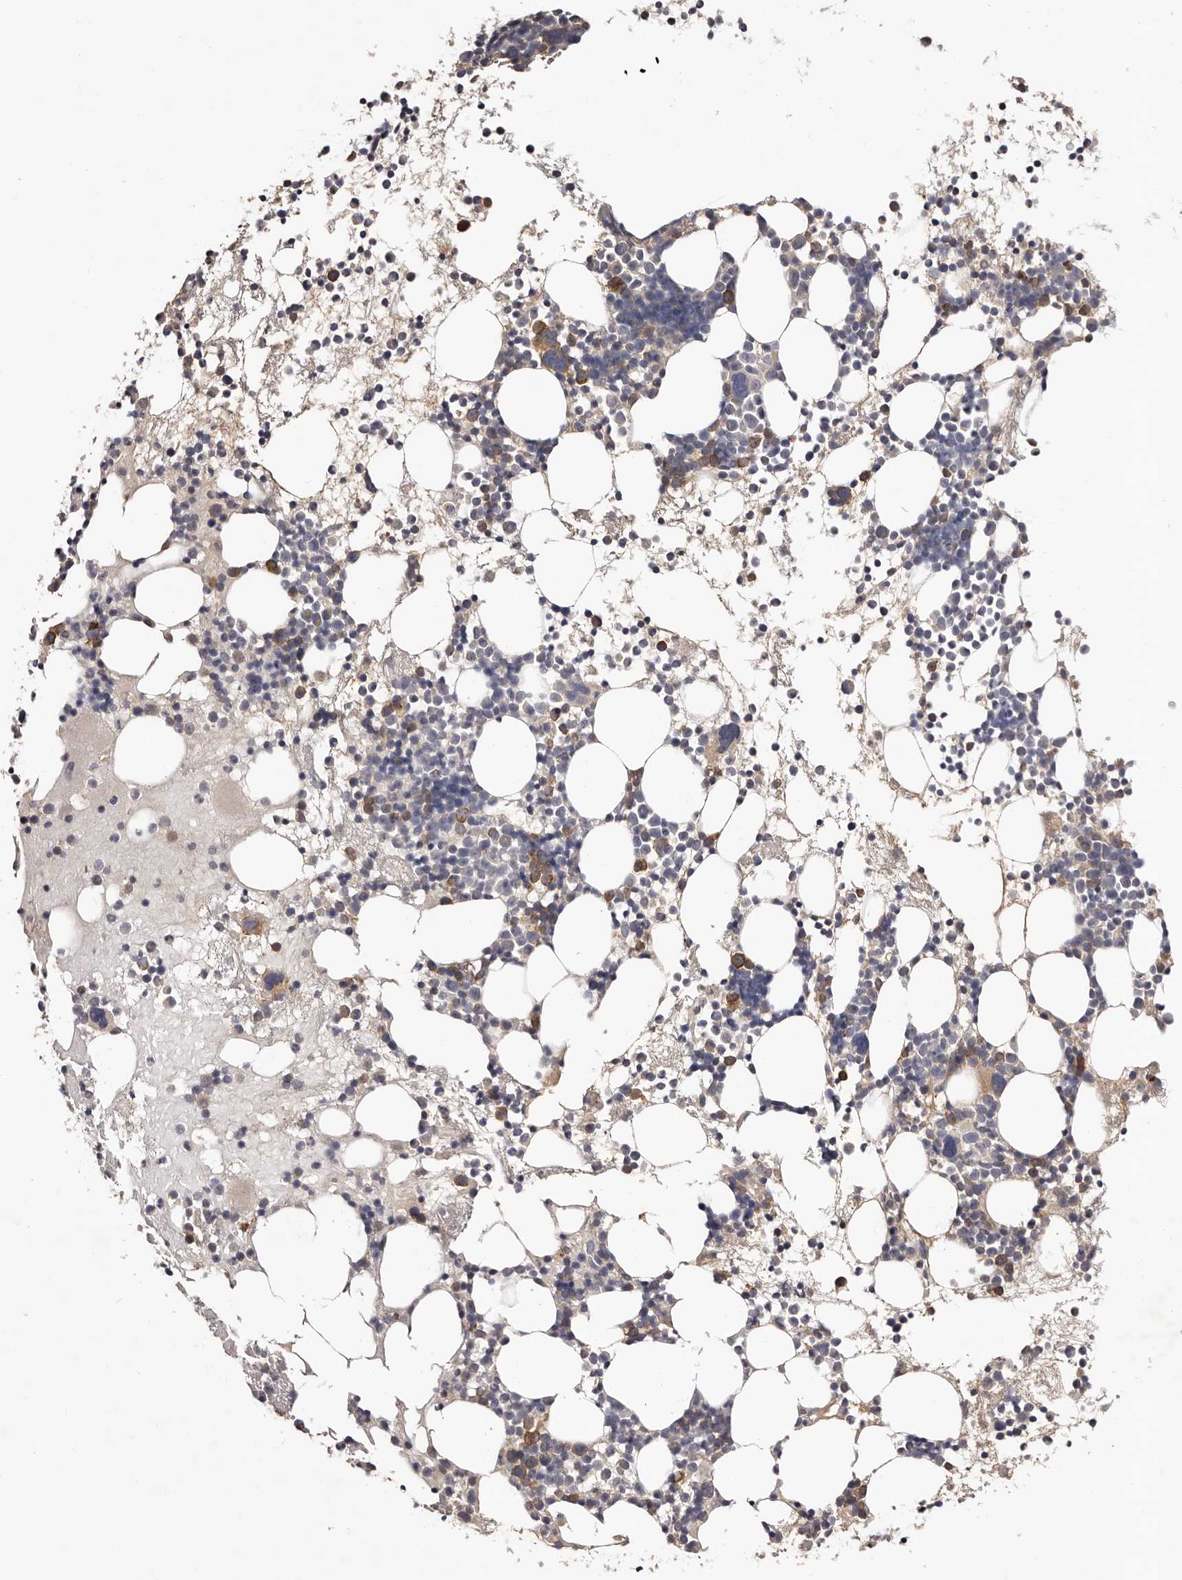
{"staining": {"intensity": "strong", "quantity": "<25%", "location": "cytoplasmic/membranous"}, "tissue": "bone marrow", "cell_type": "Hematopoietic cells", "image_type": "normal", "snomed": [{"axis": "morphology", "description": "Normal tissue, NOS"}, {"axis": "topography", "description": "Bone marrow"}], "caption": "Immunohistochemical staining of normal bone marrow displays <25% levels of strong cytoplasmic/membranous protein positivity in about <25% of hematopoietic cells.", "gene": "LTV1", "patient": {"sex": "female", "age": 57}}